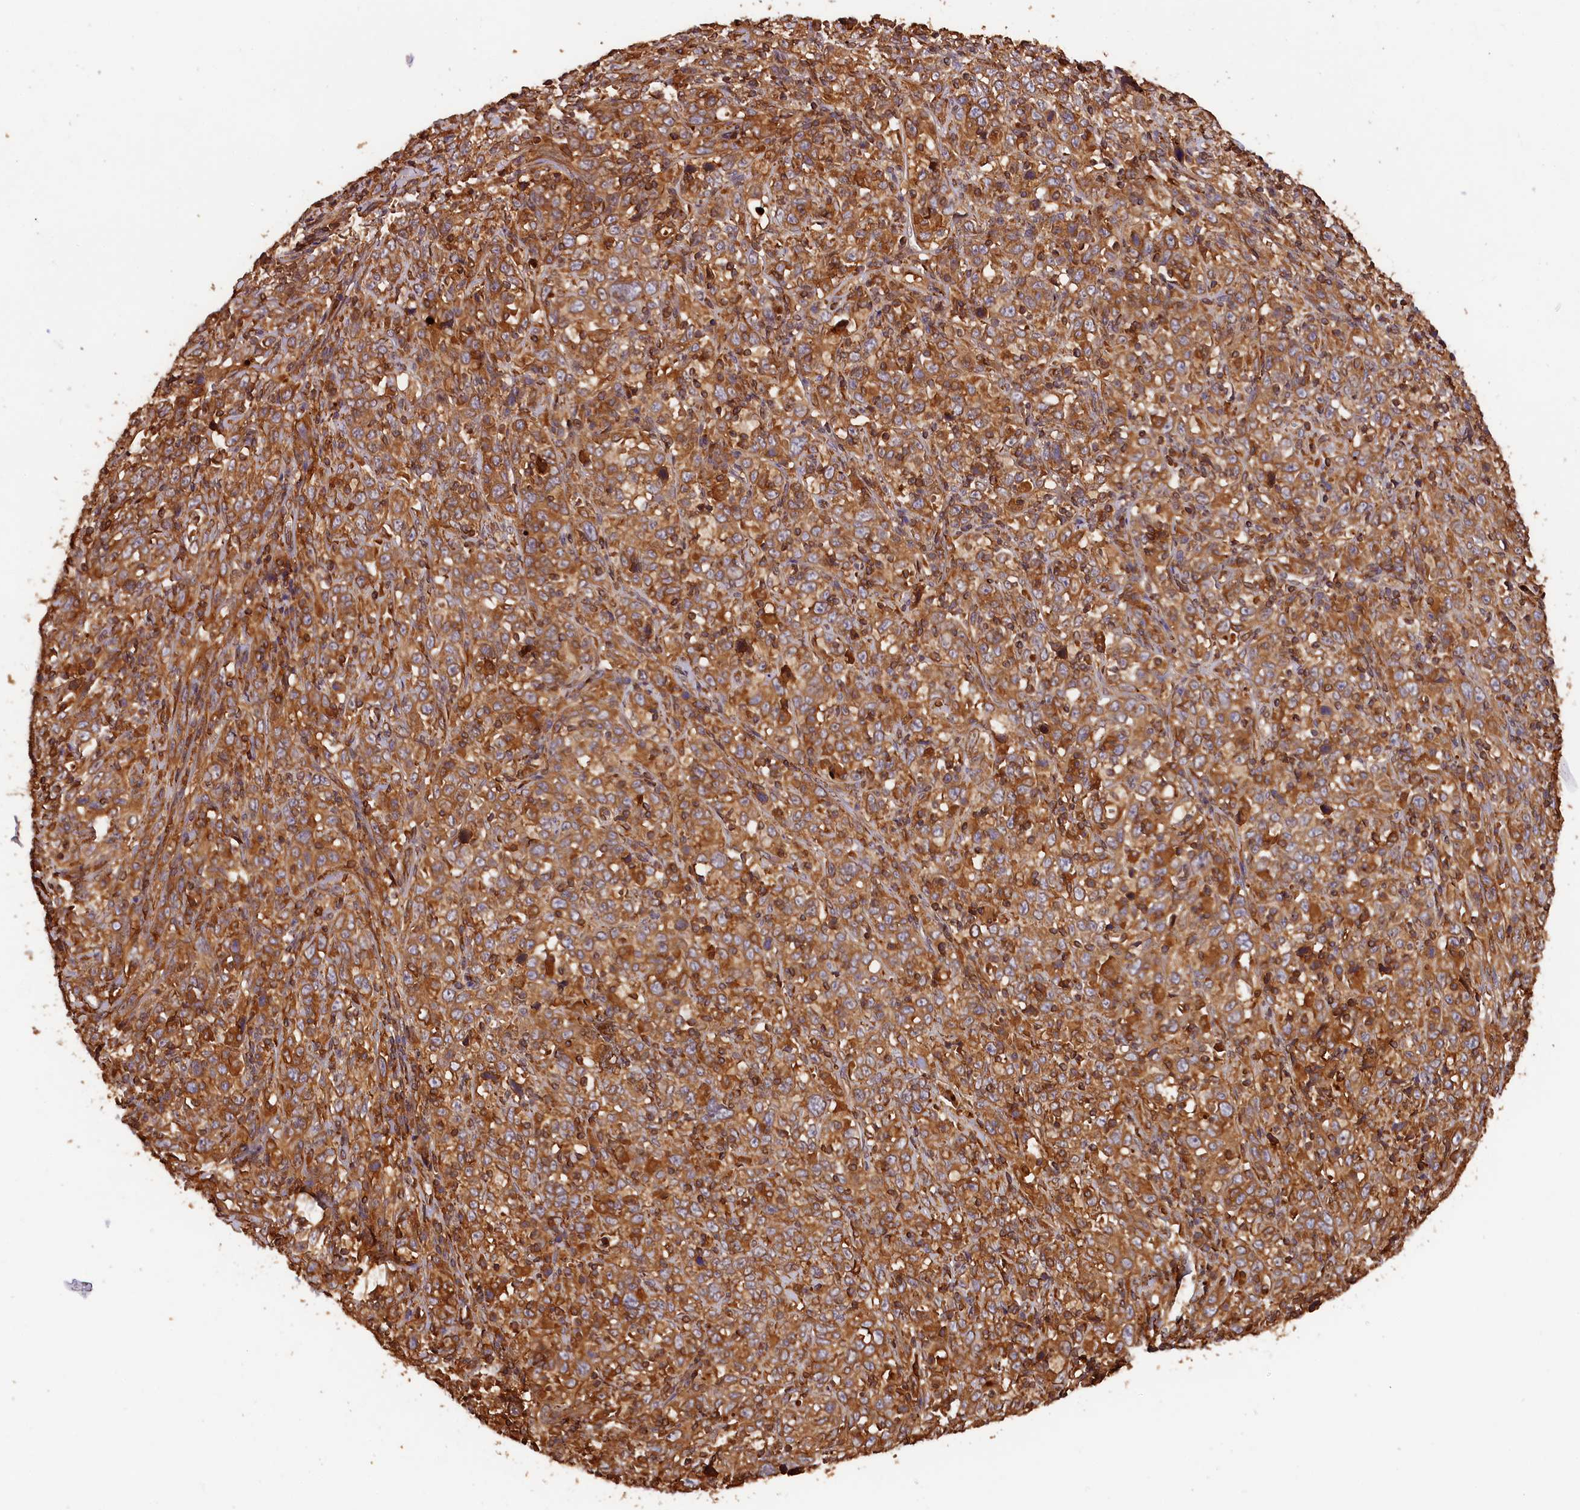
{"staining": {"intensity": "strong", "quantity": ">75%", "location": "cytoplasmic/membranous"}, "tissue": "cervical cancer", "cell_type": "Tumor cells", "image_type": "cancer", "snomed": [{"axis": "morphology", "description": "Squamous cell carcinoma, NOS"}, {"axis": "topography", "description": "Cervix"}], "caption": "Cervical cancer was stained to show a protein in brown. There is high levels of strong cytoplasmic/membranous expression in approximately >75% of tumor cells. (DAB IHC, brown staining for protein, blue staining for nuclei).", "gene": "HMOX2", "patient": {"sex": "female", "age": 46}}